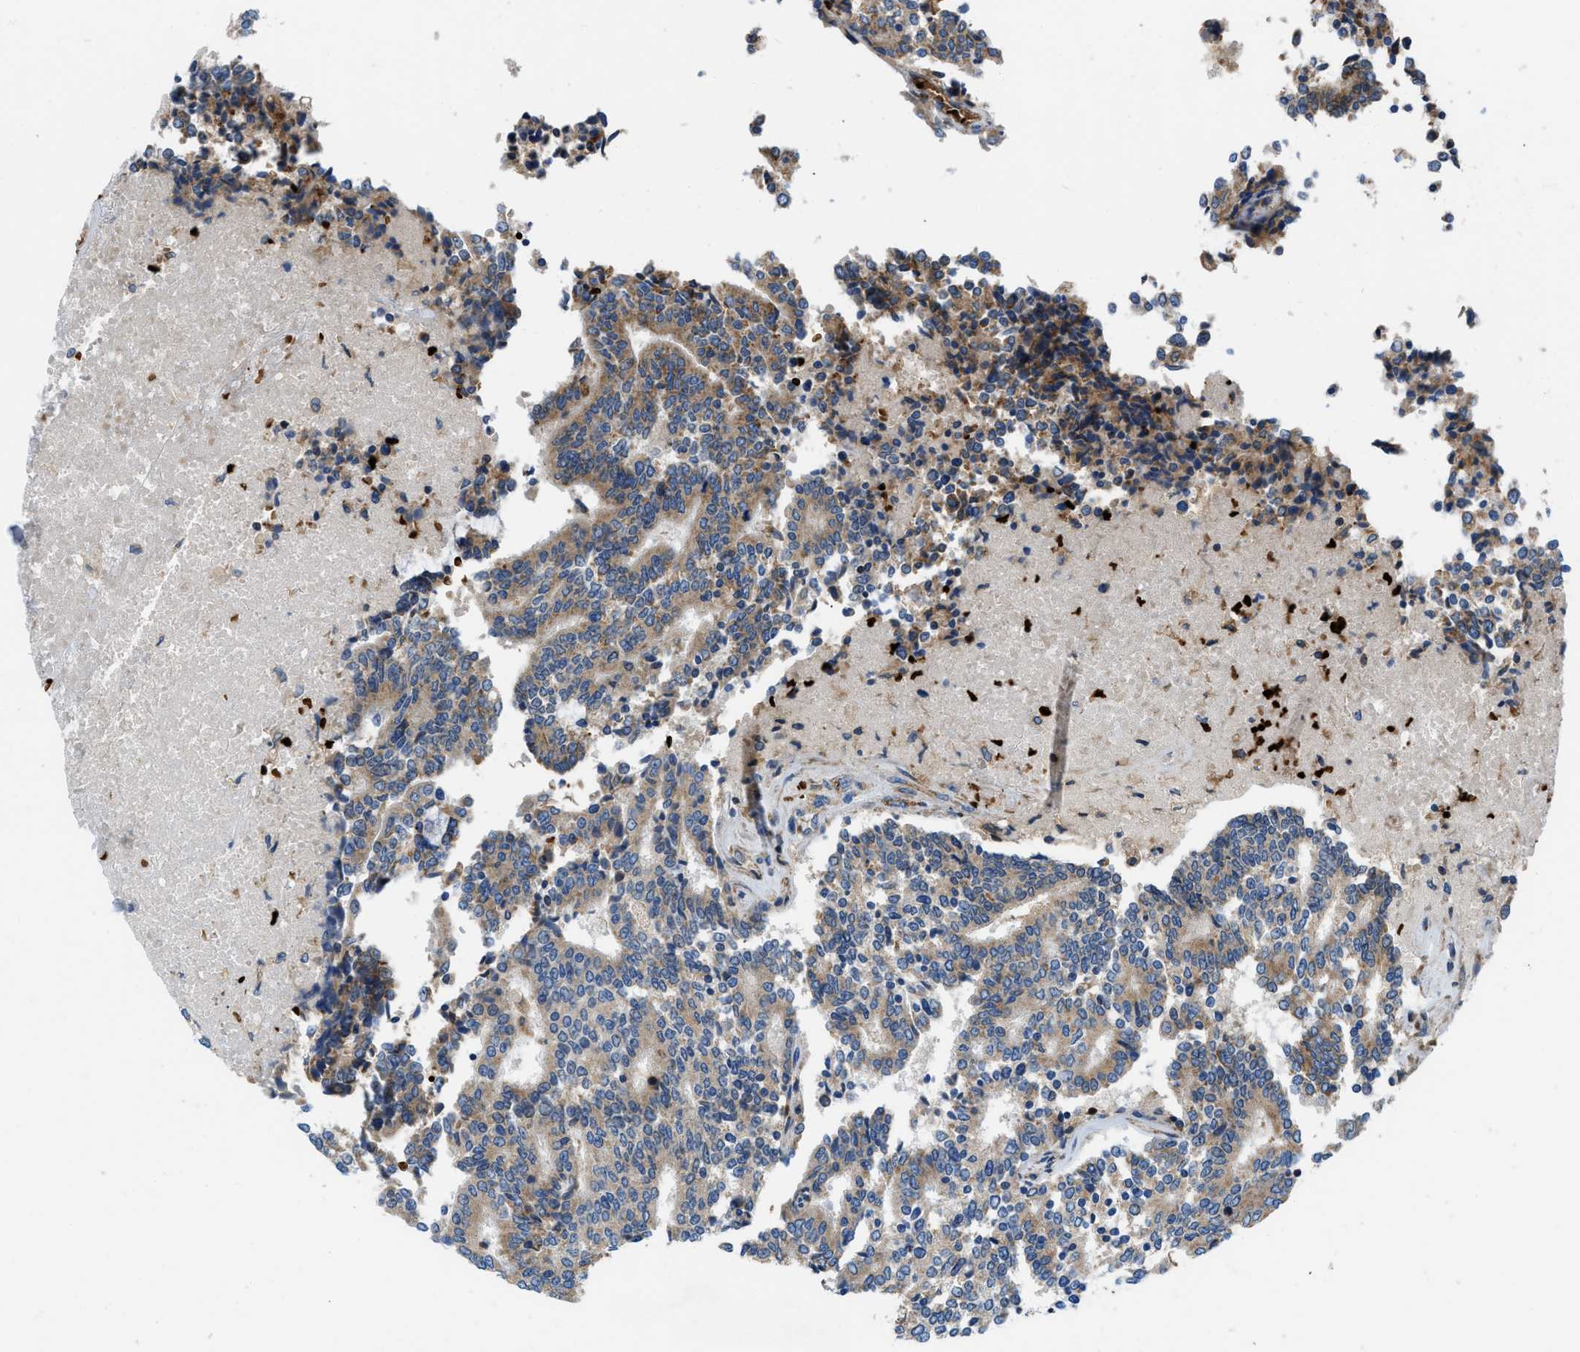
{"staining": {"intensity": "moderate", "quantity": ">75%", "location": "cytoplasmic/membranous"}, "tissue": "prostate cancer", "cell_type": "Tumor cells", "image_type": "cancer", "snomed": [{"axis": "morphology", "description": "Normal tissue, NOS"}, {"axis": "morphology", "description": "Adenocarcinoma, High grade"}, {"axis": "topography", "description": "Prostate"}, {"axis": "topography", "description": "Seminal veicle"}], "caption": "IHC of human prostate cancer (adenocarcinoma (high-grade)) reveals medium levels of moderate cytoplasmic/membranous positivity in about >75% of tumor cells. The protein is shown in brown color, while the nuclei are stained blue.", "gene": "ZNF831", "patient": {"sex": "male", "age": 55}}